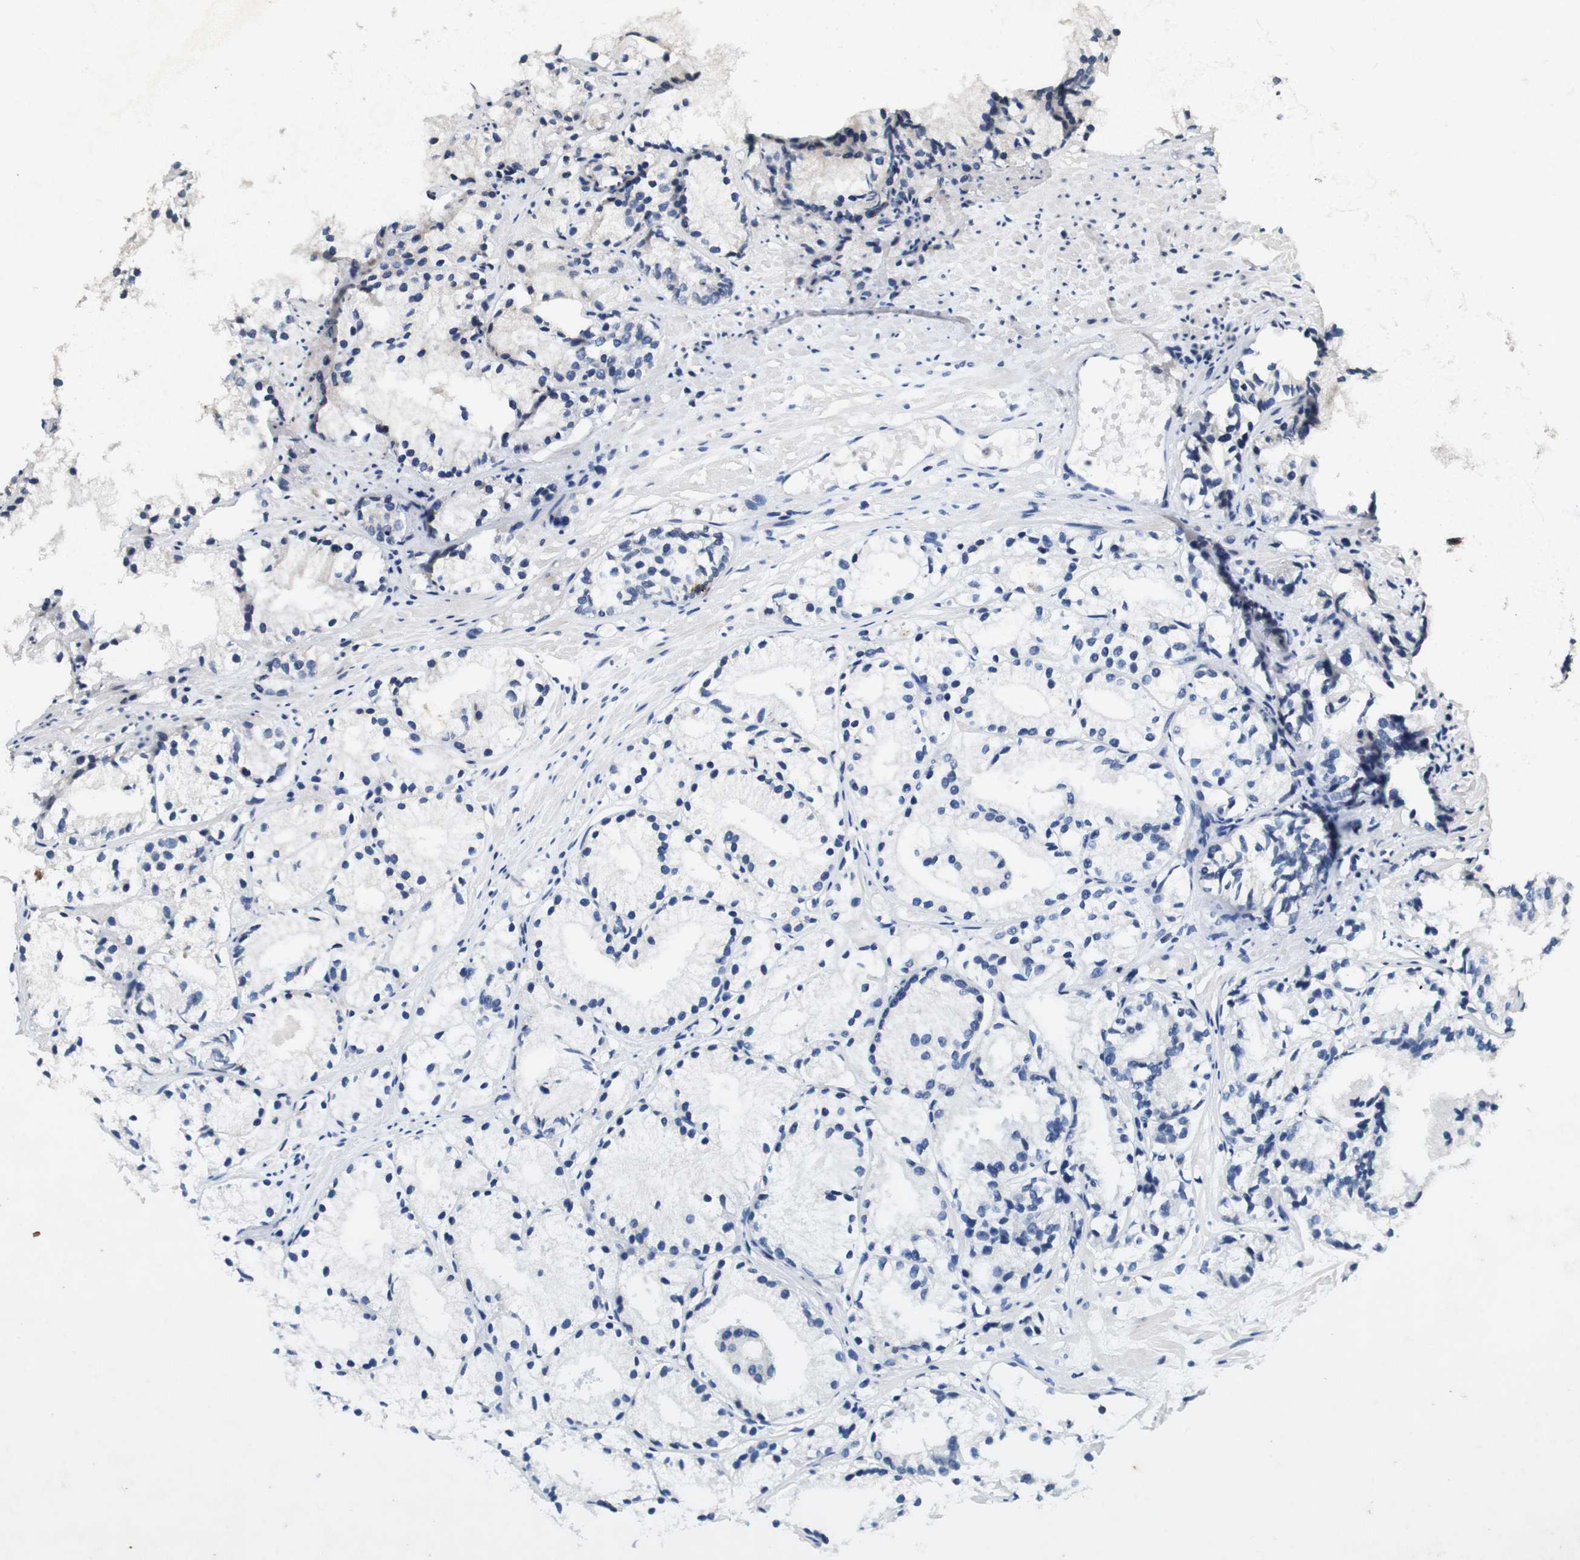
{"staining": {"intensity": "negative", "quantity": "none", "location": "none"}, "tissue": "prostate cancer", "cell_type": "Tumor cells", "image_type": "cancer", "snomed": [{"axis": "morphology", "description": "Adenocarcinoma, Low grade"}, {"axis": "topography", "description": "Prostate"}], "caption": "Photomicrograph shows no protein expression in tumor cells of low-grade adenocarcinoma (prostate) tissue. (DAB (3,3'-diaminobenzidine) immunohistochemistry visualized using brightfield microscopy, high magnification).", "gene": "SORL1", "patient": {"sex": "male", "age": 72}}